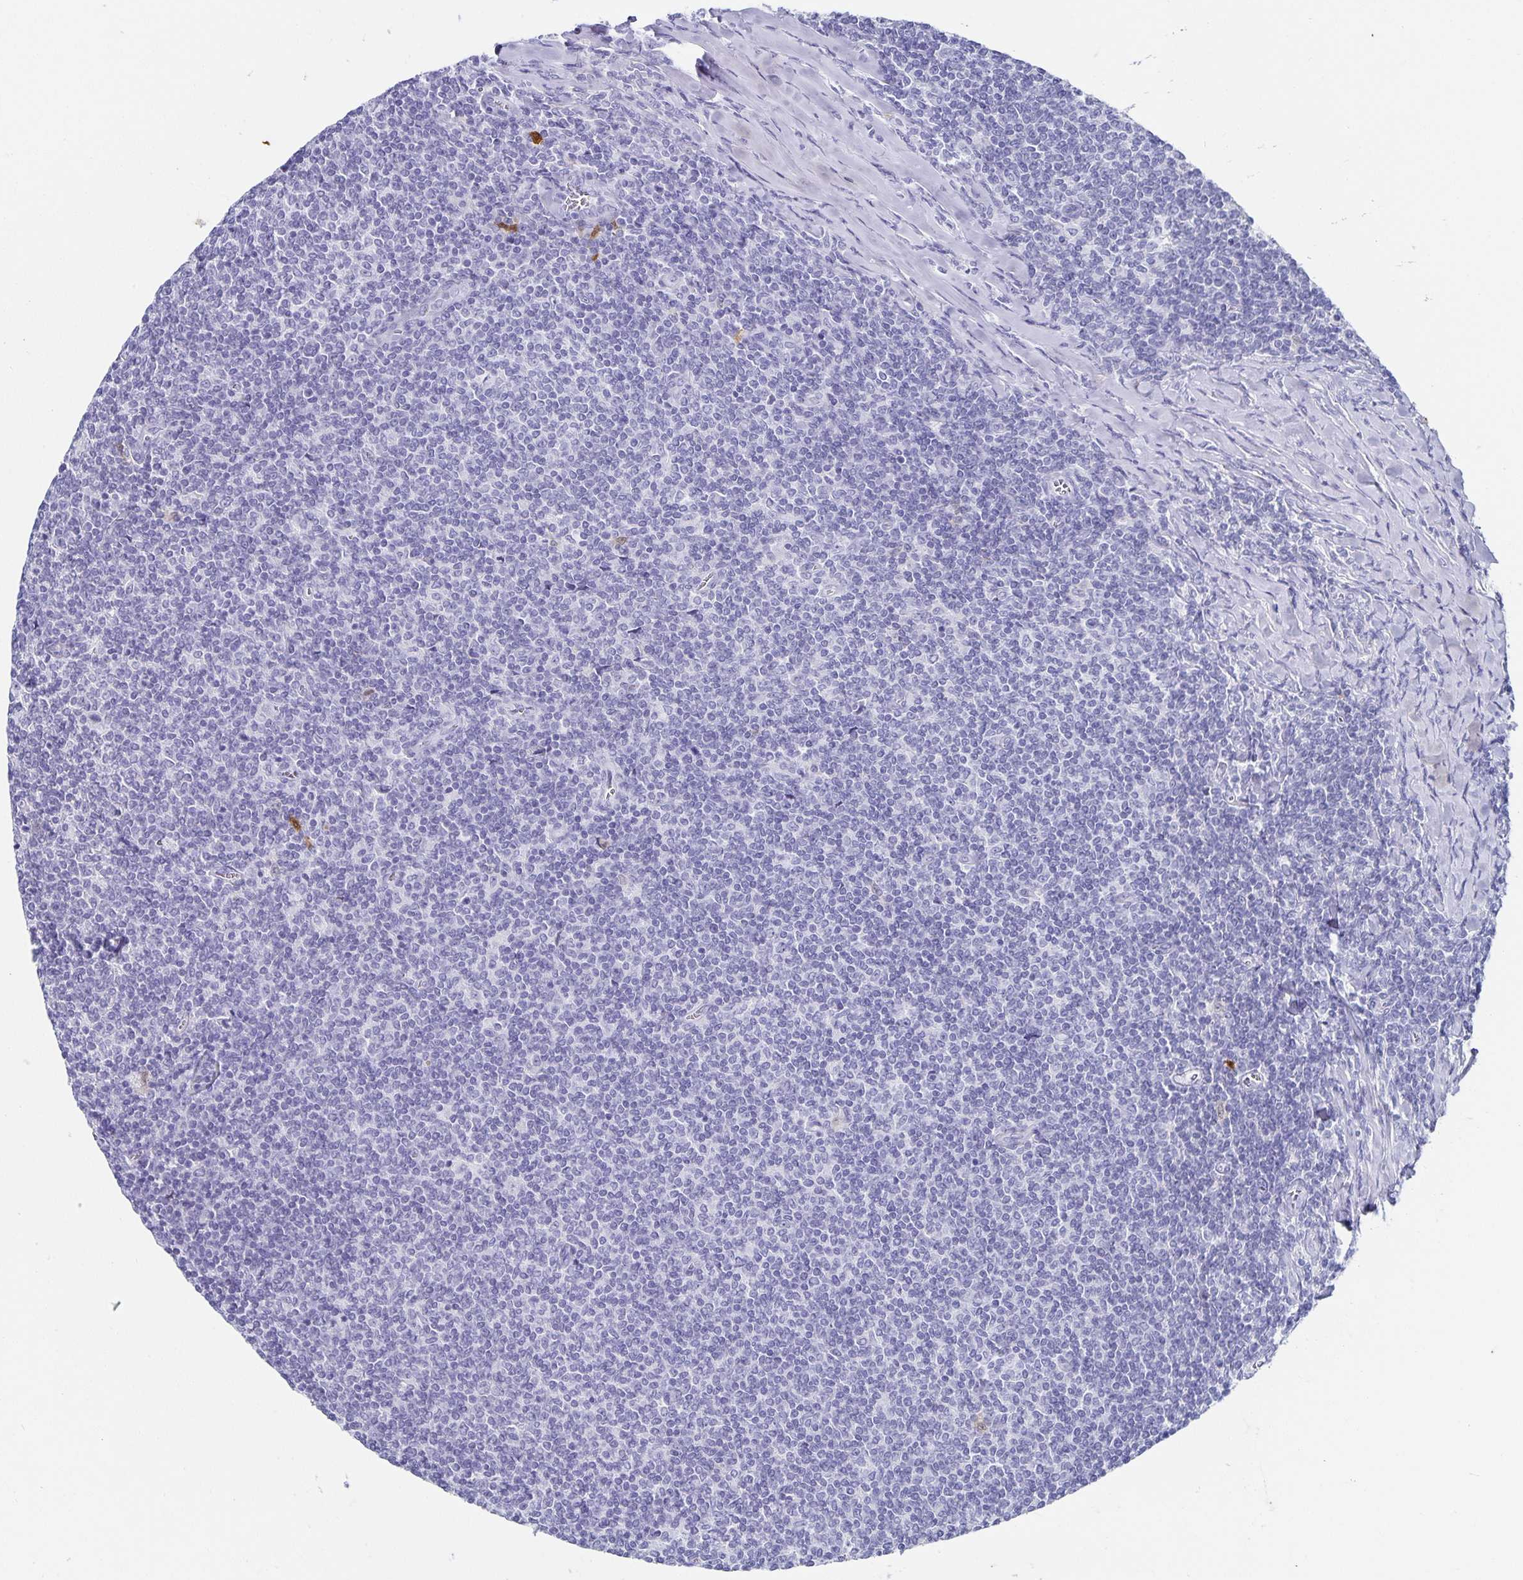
{"staining": {"intensity": "negative", "quantity": "none", "location": "none"}, "tissue": "lymphoma", "cell_type": "Tumor cells", "image_type": "cancer", "snomed": [{"axis": "morphology", "description": "Malignant lymphoma, non-Hodgkin's type, Low grade"}, {"axis": "topography", "description": "Lymph node"}], "caption": "DAB immunohistochemical staining of human lymphoma demonstrates no significant positivity in tumor cells.", "gene": "CHGA", "patient": {"sex": "male", "age": 52}}